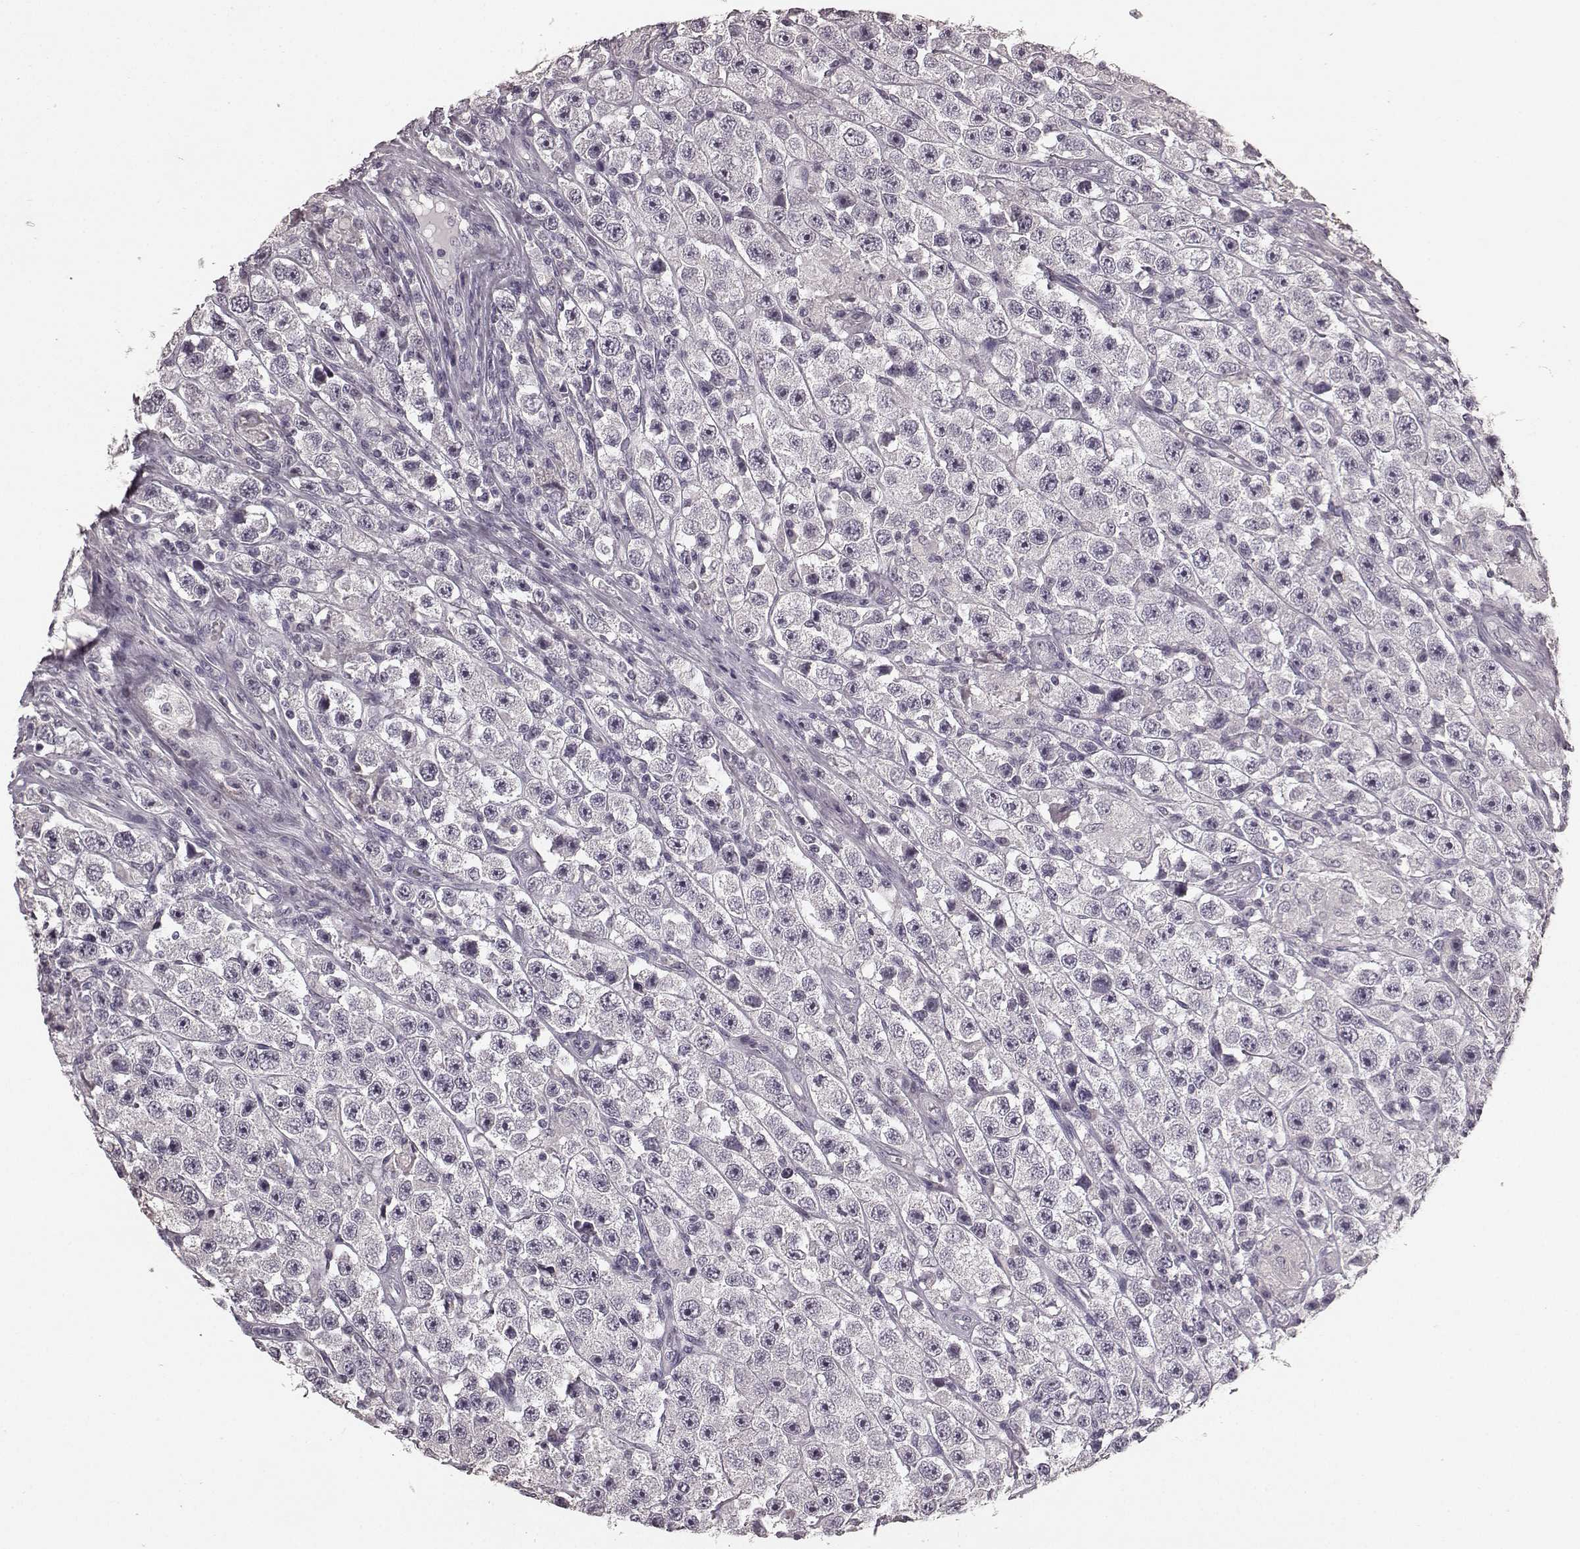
{"staining": {"intensity": "negative", "quantity": "none", "location": "none"}, "tissue": "testis cancer", "cell_type": "Tumor cells", "image_type": "cancer", "snomed": [{"axis": "morphology", "description": "Seminoma, NOS"}, {"axis": "topography", "description": "Testis"}], "caption": "There is no significant positivity in tumor cells of seminoma (testis).", "gene": "RIT2", "patient": {"sex": "male", "age": 45}}